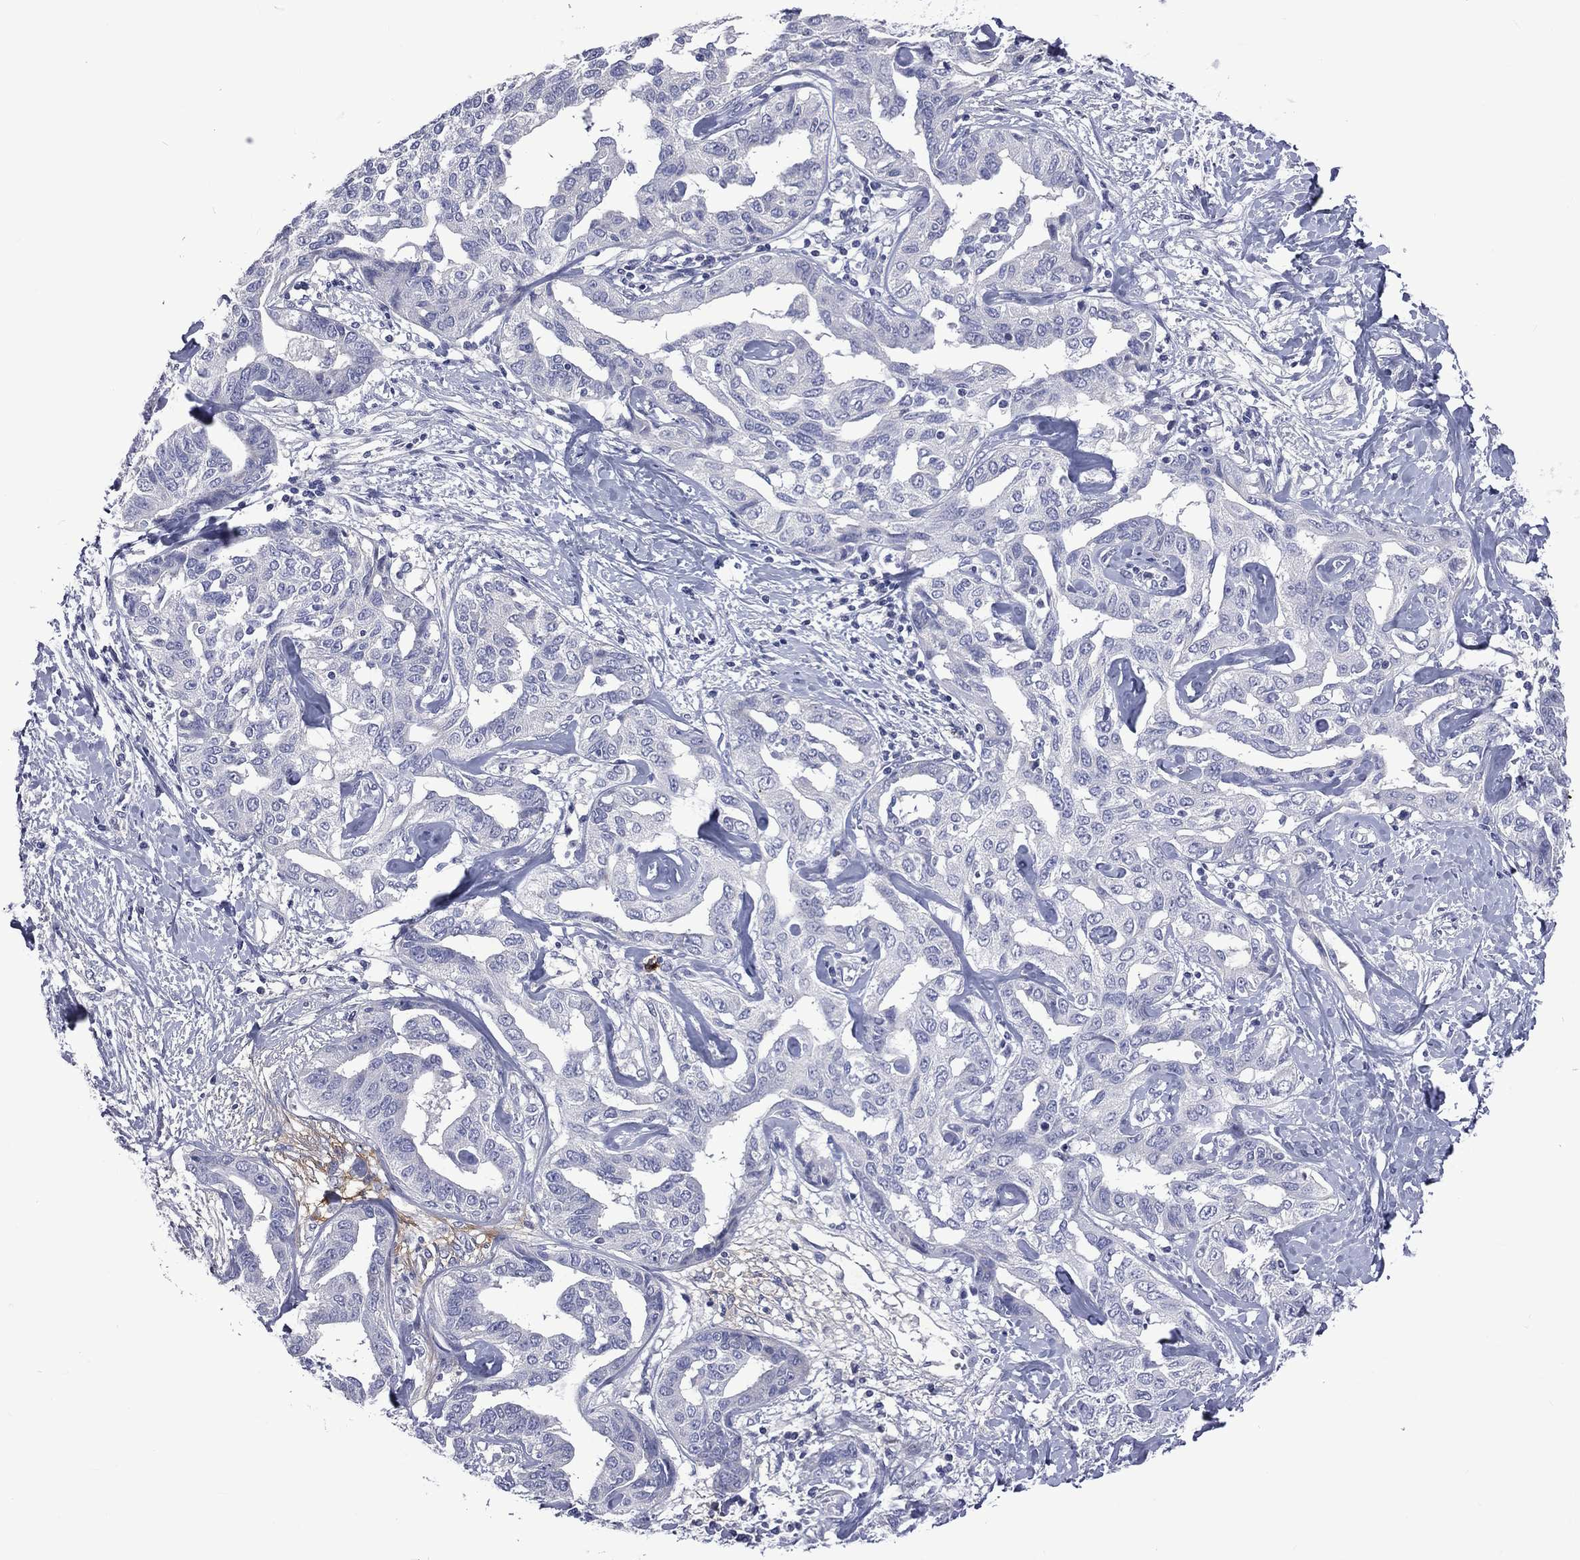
{"staining": {"intensity": "negative", "quantity": "none", "location": "none"}, "tissue": "liver cancer", "cell_type": "Tumor cells", "image_type": "cancer", "snomed": [{"axis": "morphology", "description": "Cholangiocarcinoma"}, {"axis": "topography", "description": "Liver"}], "caption": "An image of liver cancer stained for a protein demonstrates no brown staining in tumor cells.", "gene": "ELANE", "patient": {"sex": "male", "age": 59}}